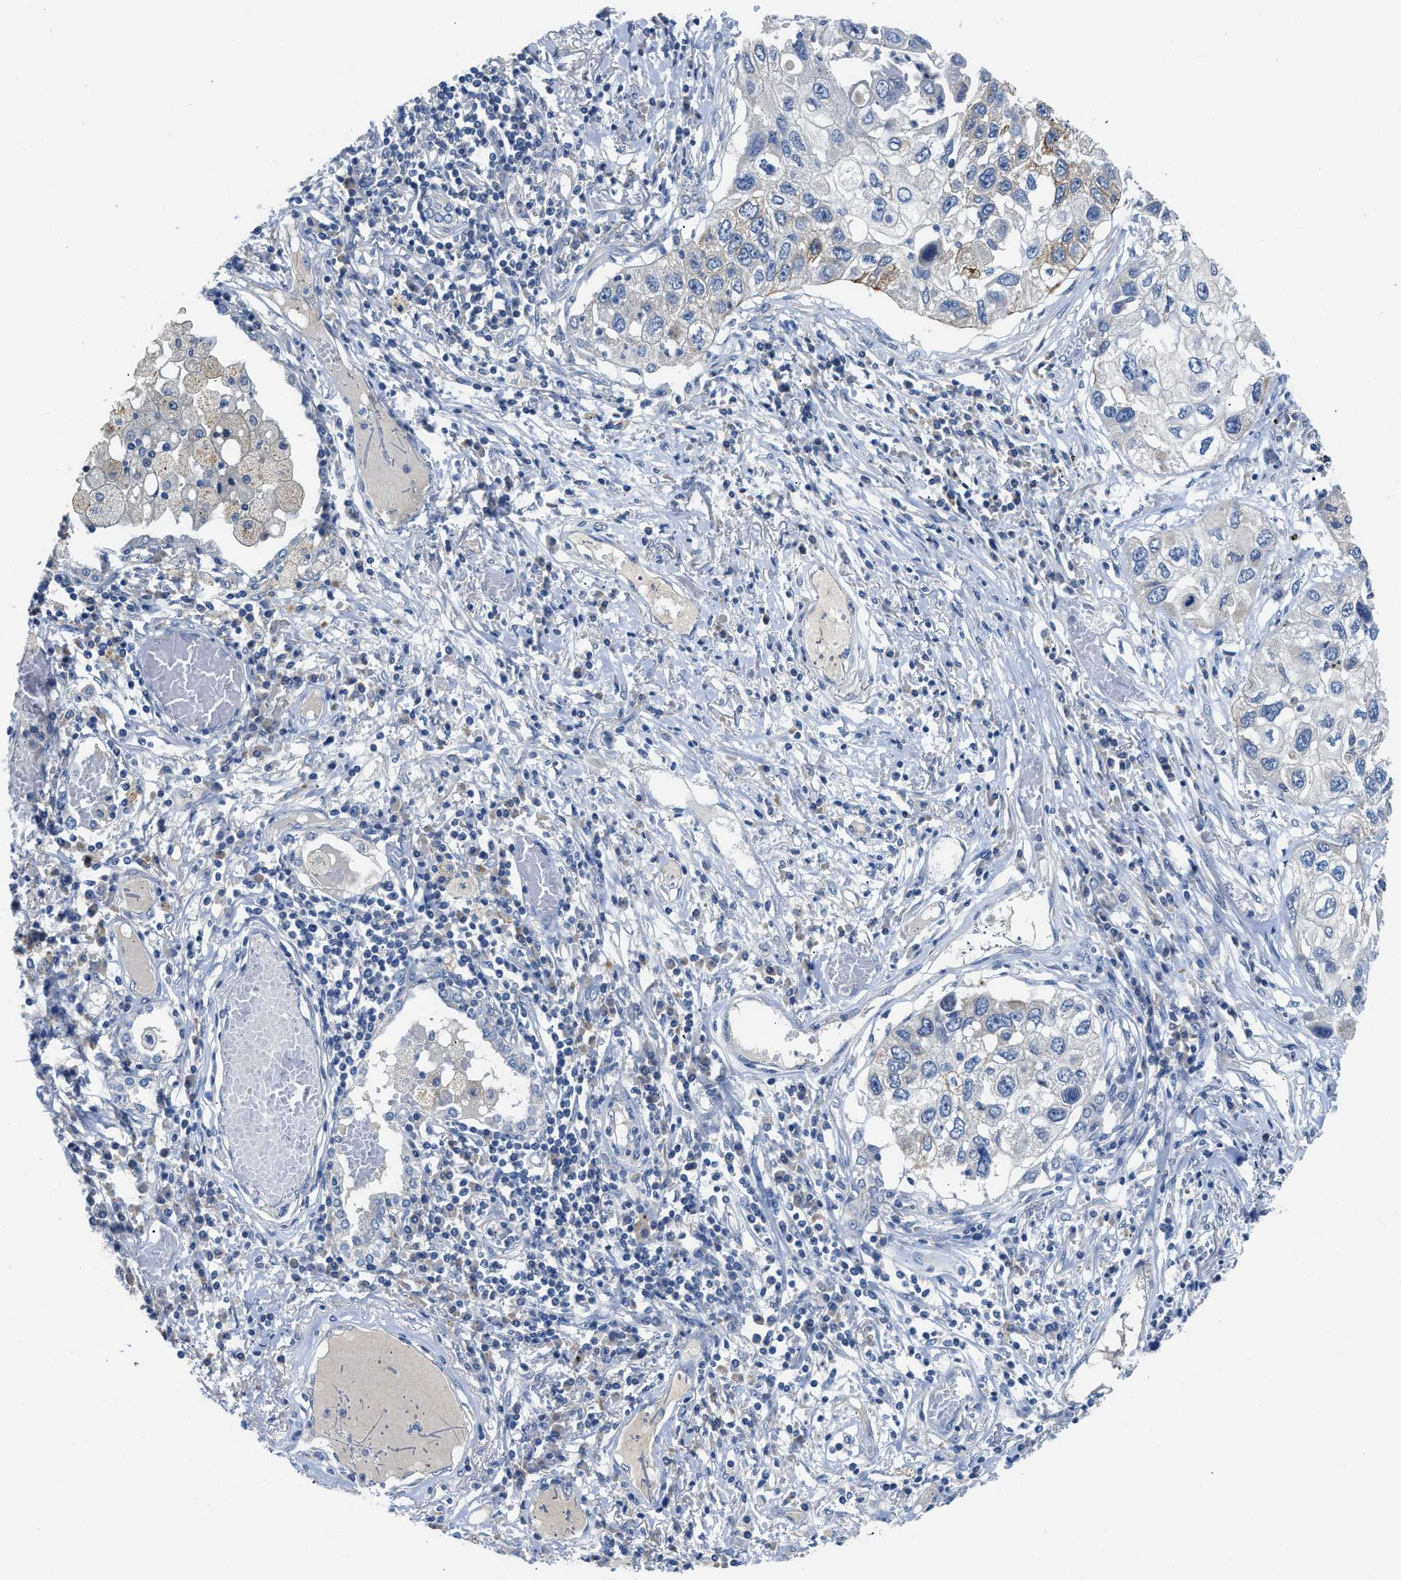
{"staining": {"intensity": "weak", "quantity": "<25%", "location": "cytoplasmic/membranous"}, "tissue": "lung cancer", "cell_type": "Tumor cells", "image_type": "cancer", "snomed": [{"axis": "morphology", "description": "Squamous cell carcinoma, NOS"}, {"axis": "topography", "description": "Lung"}], "caption": "Immunohistochemistry of squamous cell carcinoma (lung) reveals no expression in tumor cells.", "gene": "SLC10A6", "patient": {"sex": "male", "age": 71}}